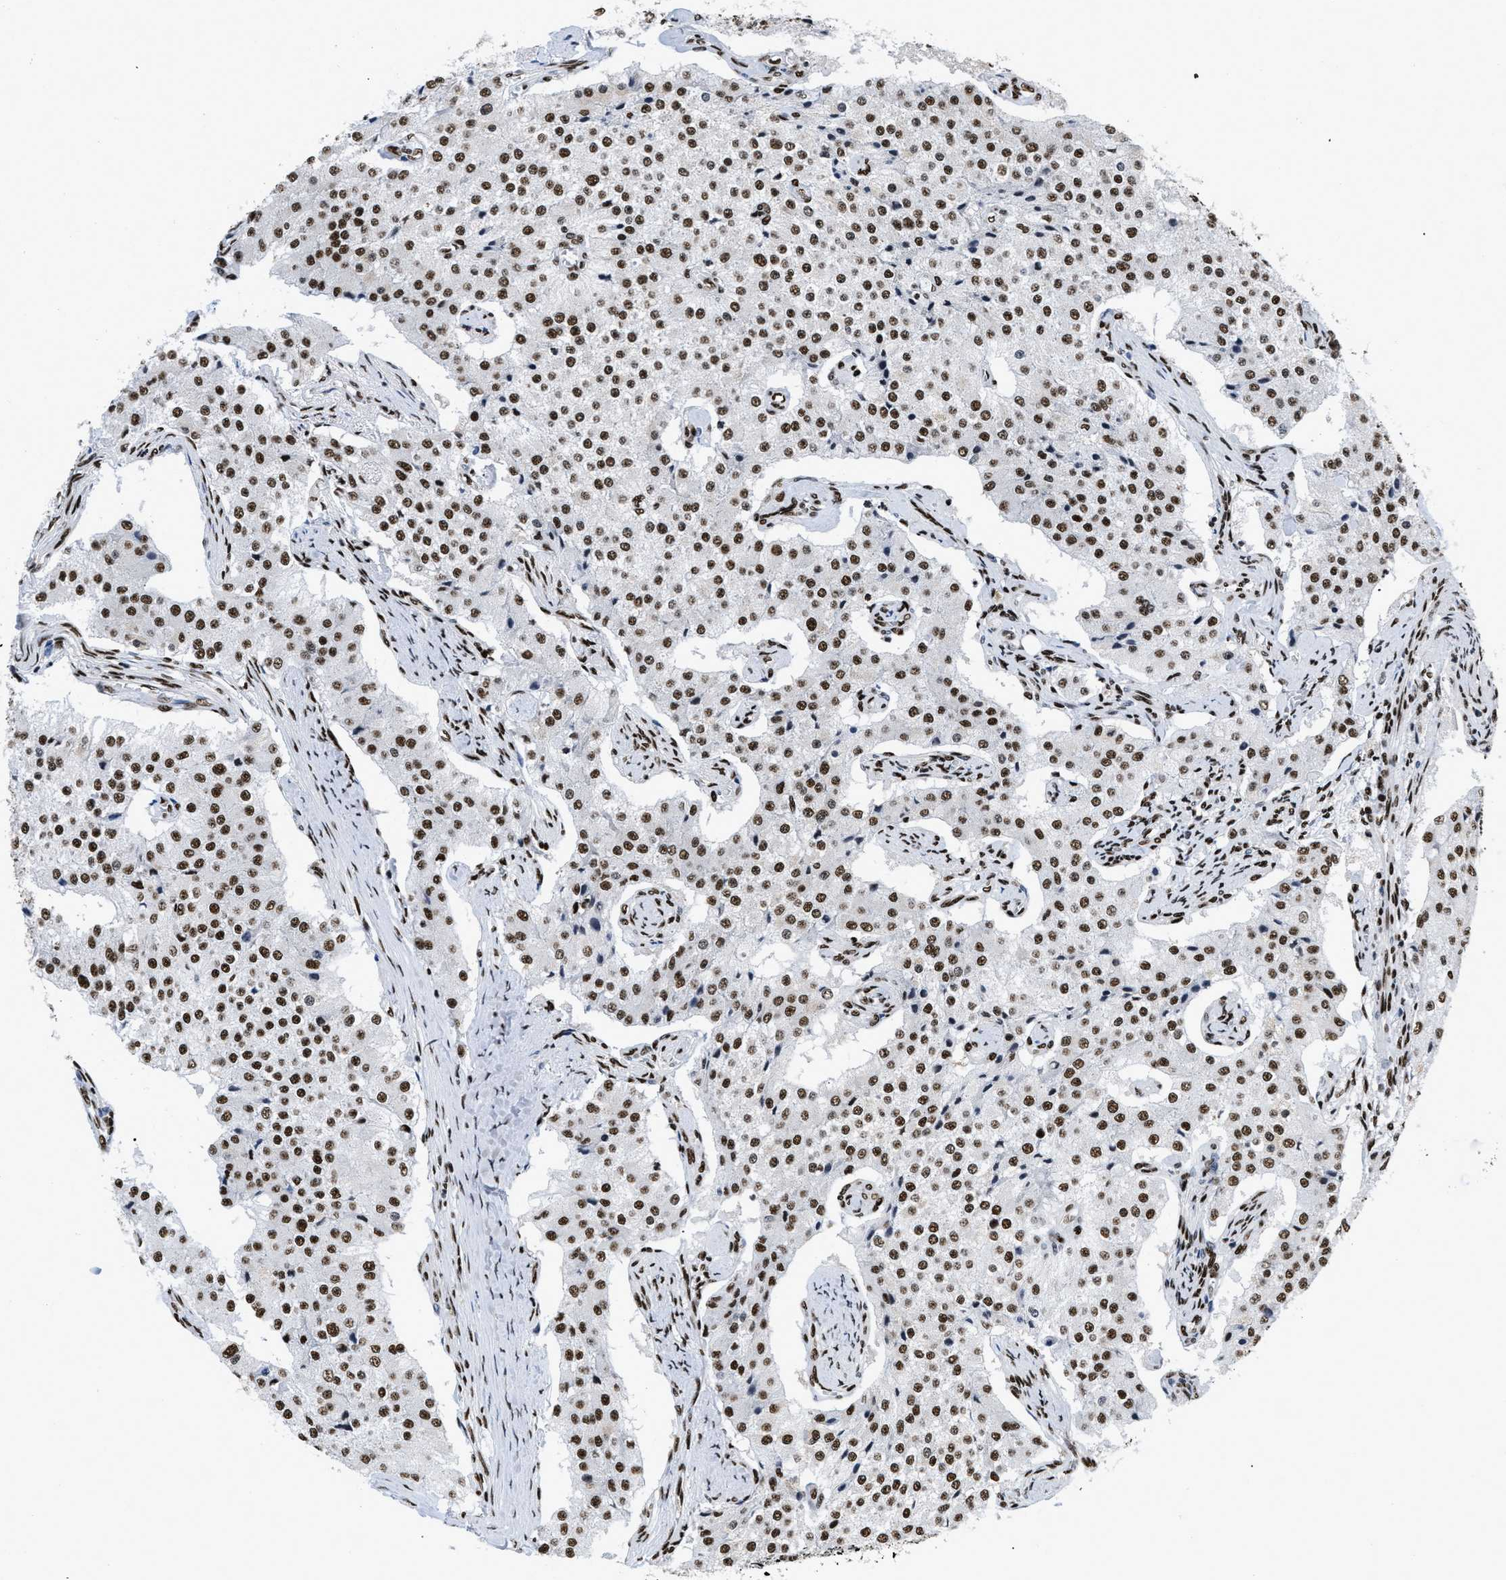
{"staining": {"intensity": "strong", "quantity": ">75%", "location": "nuclear"}, "tissue": "carcinoid", "cell_type": "Tumor cells", "image_type": "cancer", "snomed": [{"axis": "morphology", "description": "Carcinoid, malignant, NOS"}, {"axis": "topography", "description": "Colon"}], "caption": "Immunohistochemistry (IHC) histopathology image of neoplastic tissue: carcinoid (malignant) stained using immunohistochemistry (IHC) displays high levels of strong protein expression localized specifically in the nuclear of tumor cells, appearing as a nuclear brown color.", "gene": "CREB1", "patient": {"sex": "female", "age": 52}}